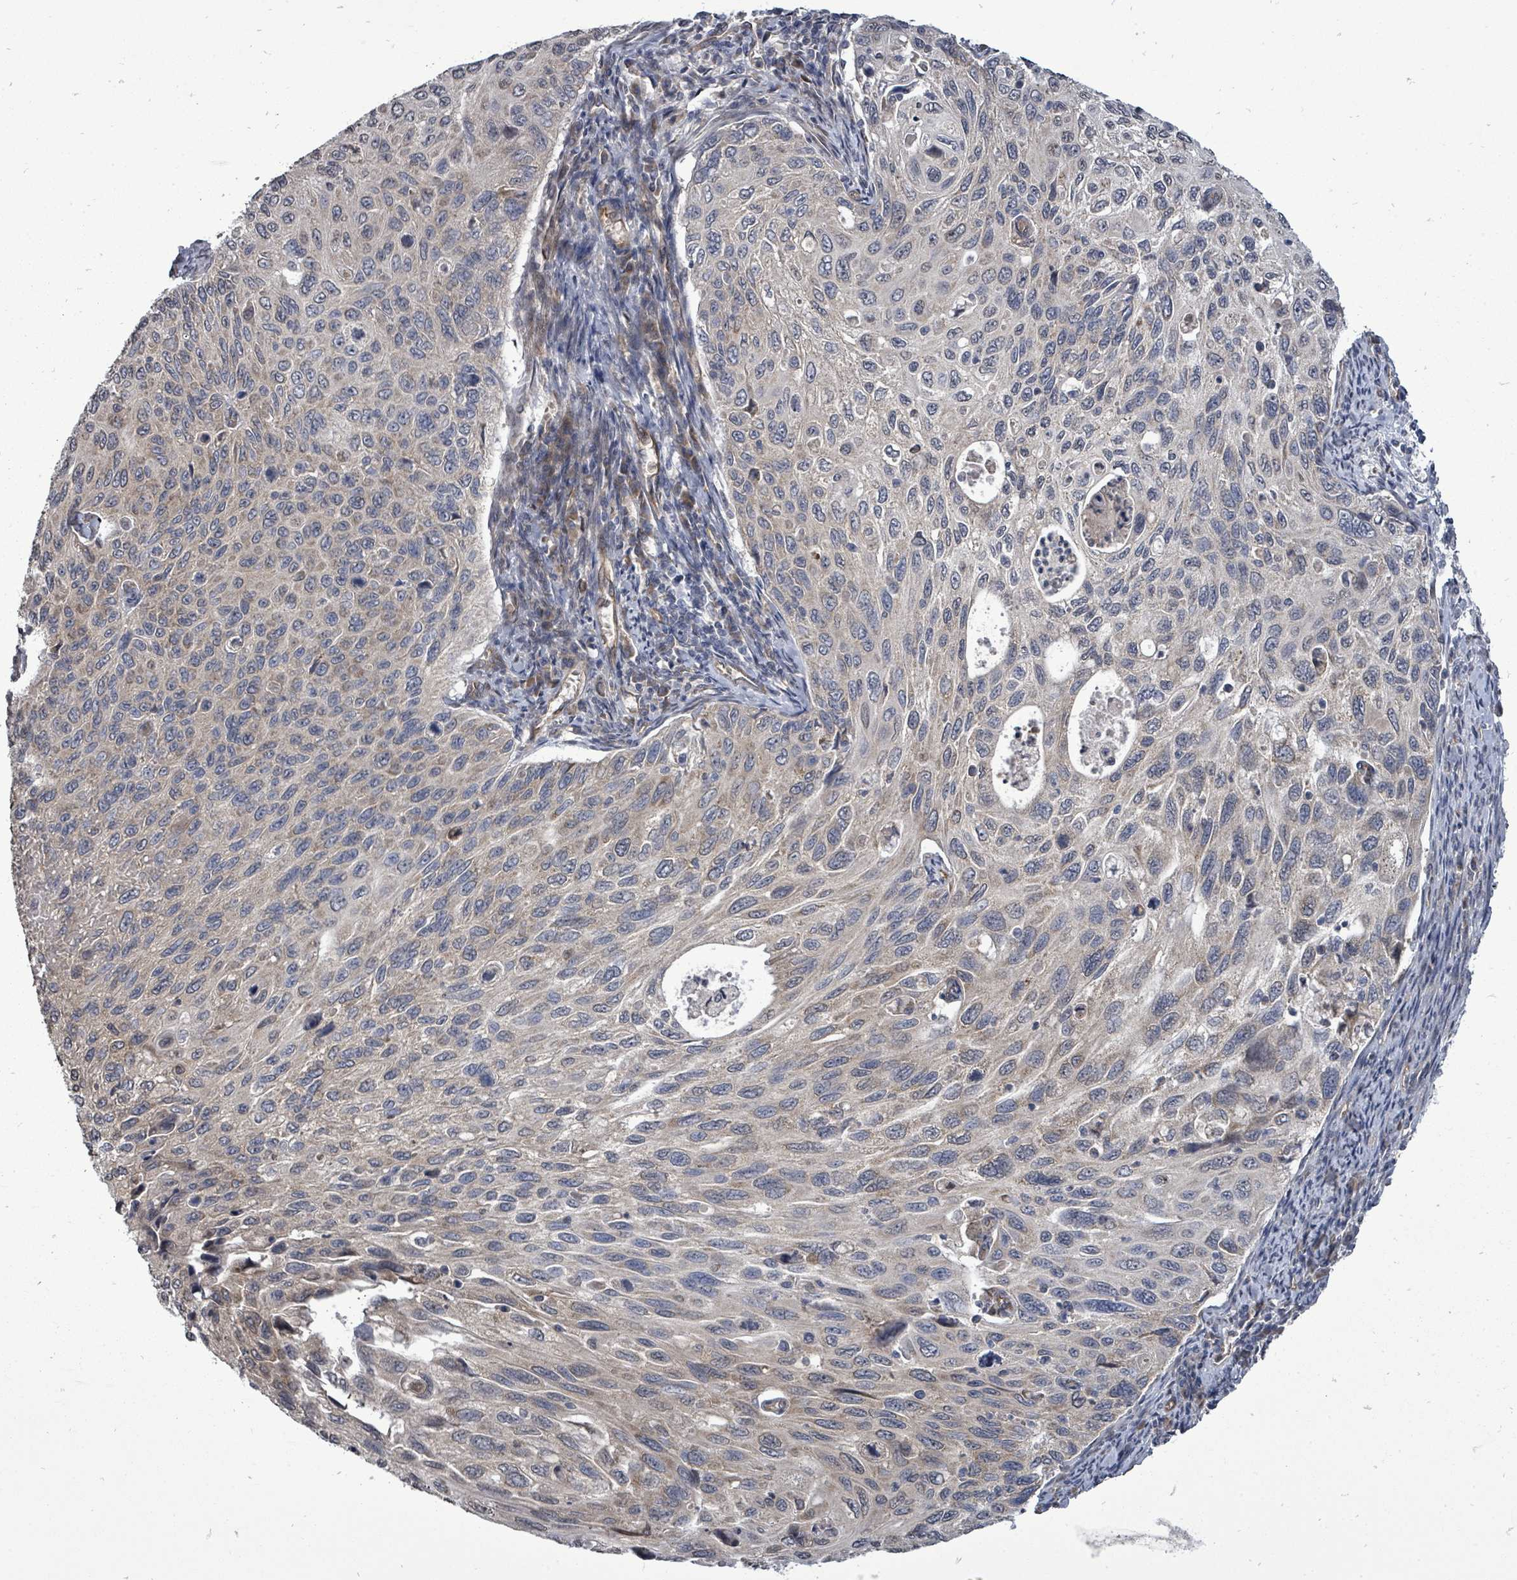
{"staining": {"intensity": "weak", "quantity": "<25%", "location": "cytoplasmic/membranous"}, "tissue": "cervical cancer", "cell_type": "Tumor cells", "image_type": "cancer", "snomed": [{"axis": "morphology", "description": "Squamous cell carcinoma, NOS"}, {"axis": "topography", "description": "Cervix"}], "caption": "Protein analysis of cervical squamous cell carcinoma reveals no significant positivity in tumor cells.", "gene": "RALGAPB", "patient": {"sex": "female", "age": 70}}